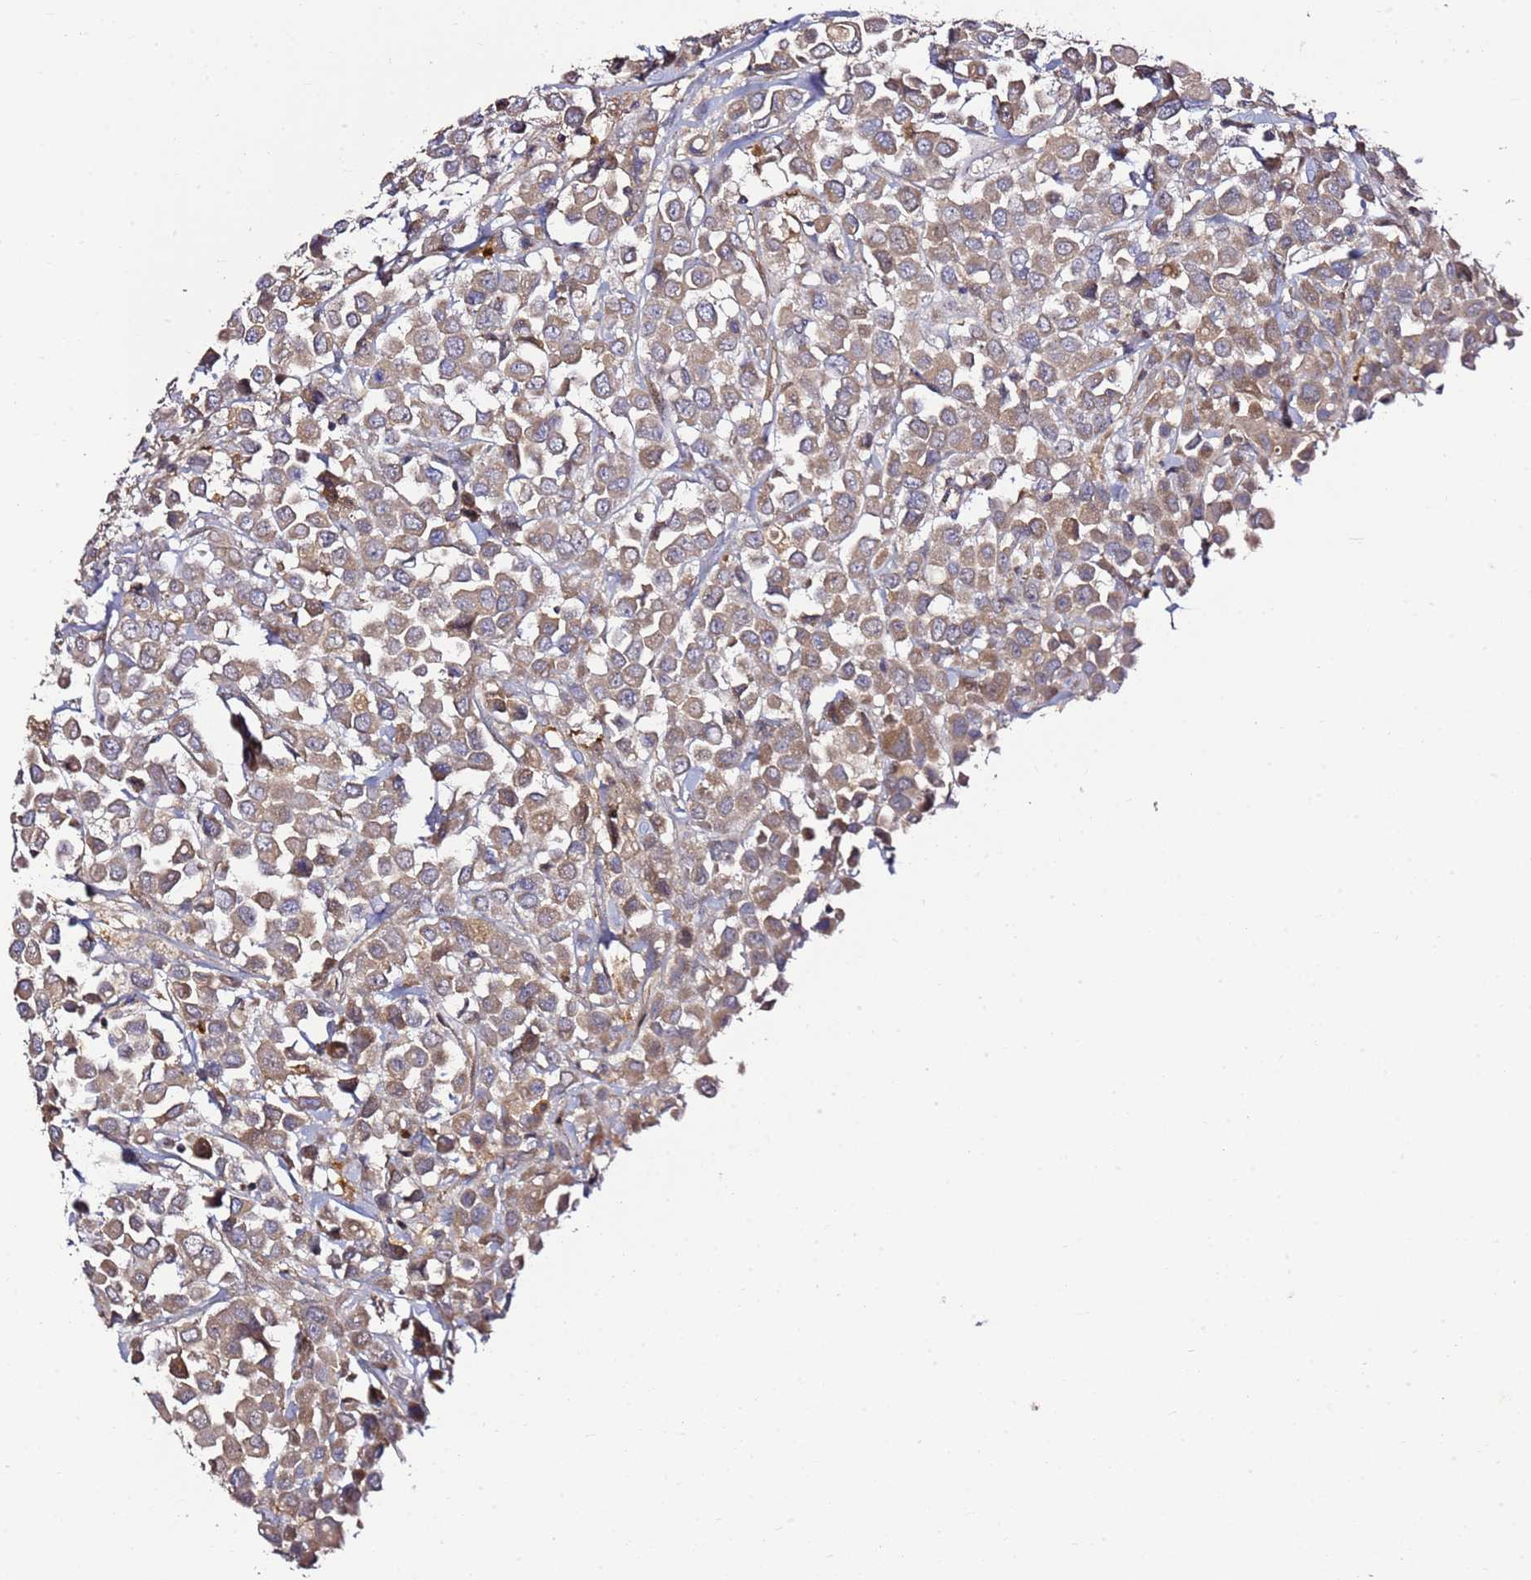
{"staining": {"intensity": "weak", "quantity": ">75%", "location": "cytoplasmic/membranous"}, "tissue": "breast cancer", "cell_type": "Tumor cells", "image_type": "cancer", "snomed": [{"axis": "morphology", "description": "Duct carcinoma"}, {"axis": "topography", "description": "Breast"}], "caption": "Breast cancer tissue shows weak cytoplasmic/membranous expression in about >75% of tumor cells", "gene": "KRTAP21-3", "patient": {"sex": "female", "age": 61}}